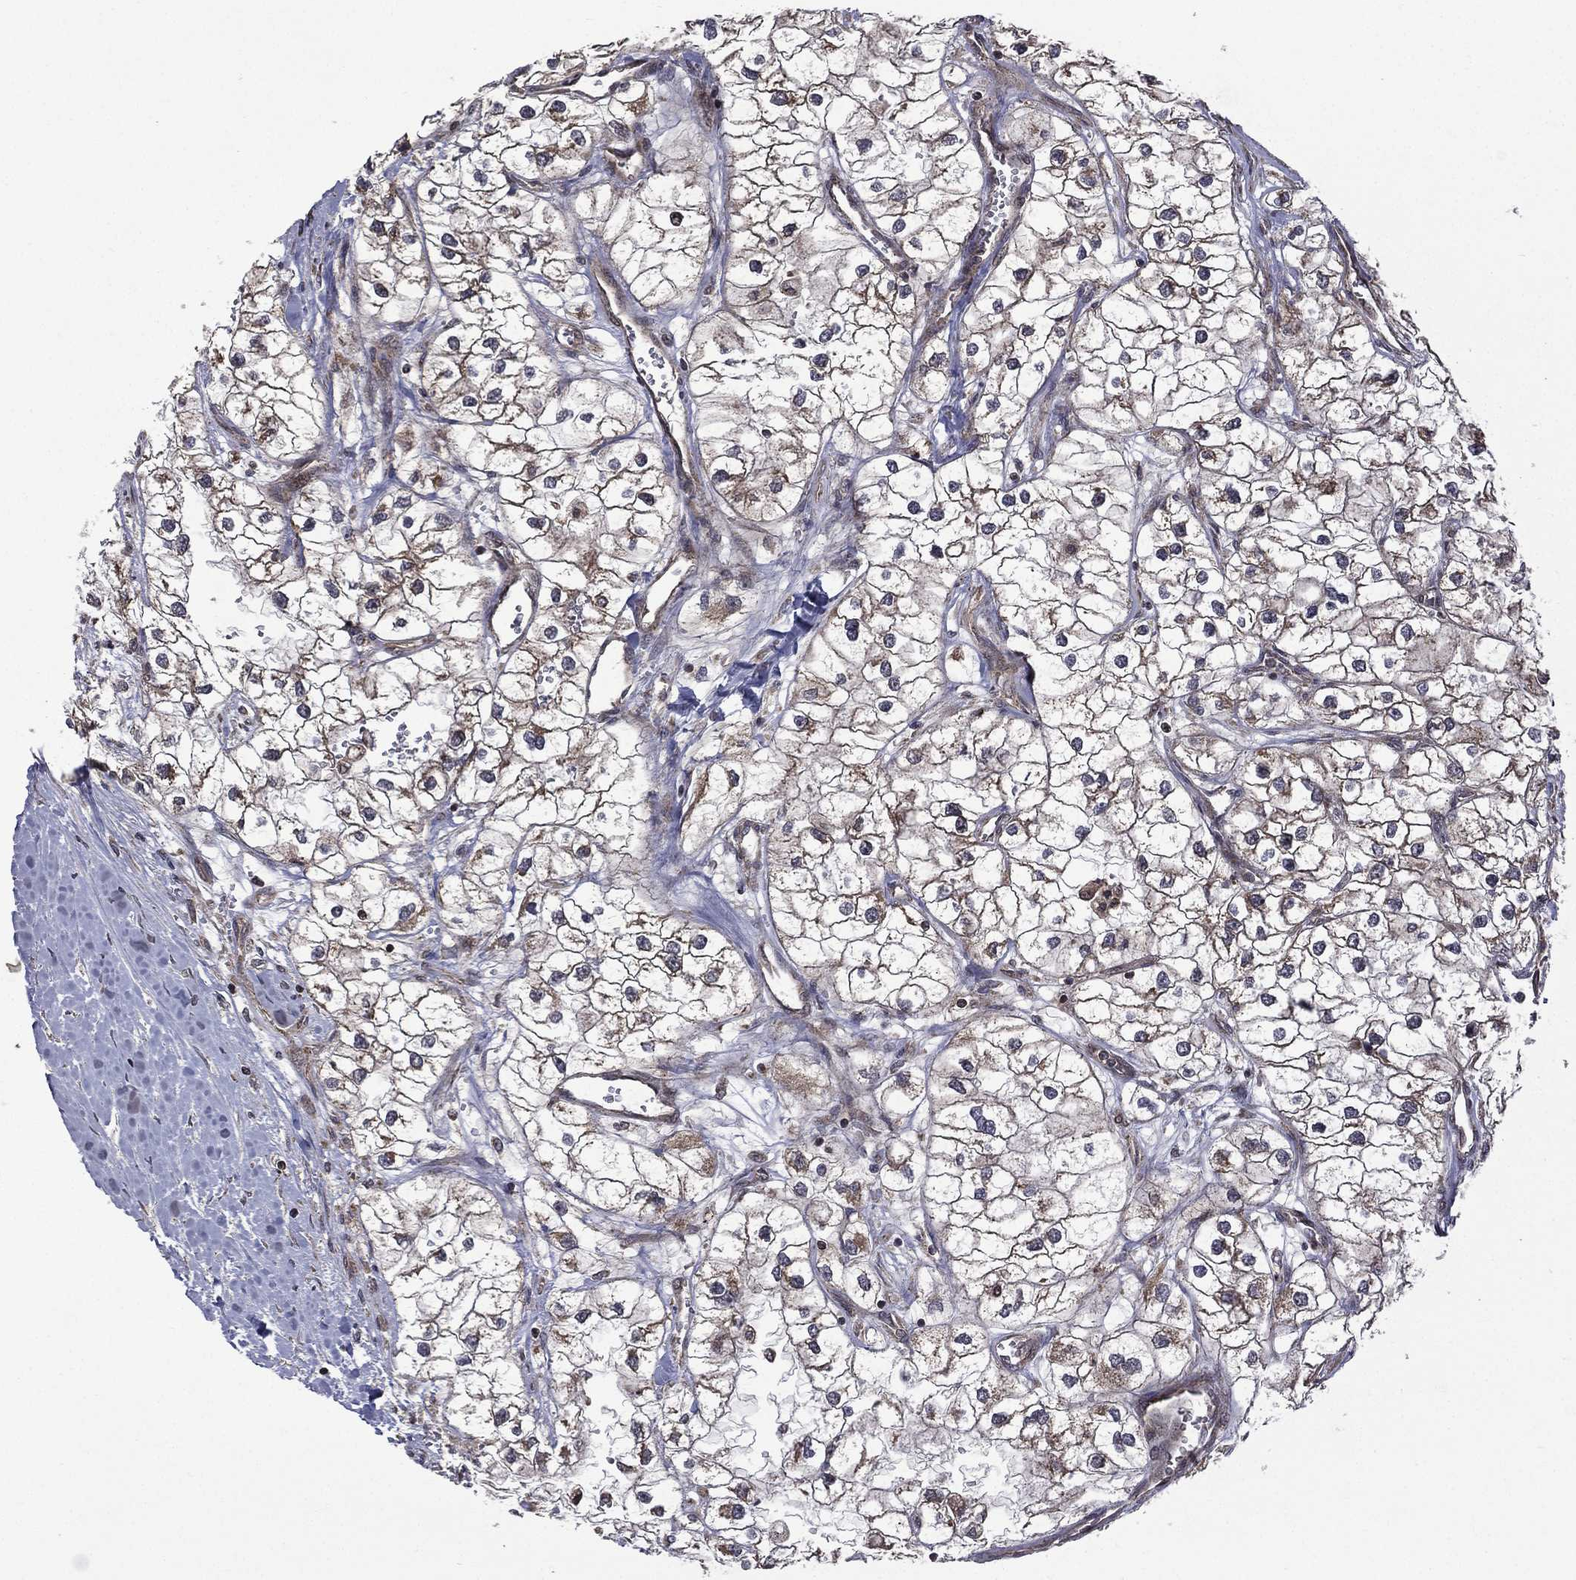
{"staining": {"intensity": "moderate", "quantity": "<25%", "location": "cytoplasmic/membranous"}, "tissue": "renal cancer", "cell_type": "Tumor cells", "image_type": "cancer", "snomed": [{"axis": "morphology", "description": "Adenocarcinoma, NOS"}, {"axis": "topography", "description": "Kidney"}], "caption": "Immunohistochemistry (IHC) (DAB) staining of renal cancer displays moderate cytoplasmic/membranous protein expression in about <25% of tumor cells.", "gene": "GIMAP6", "patient": {"sex": "male", "age": 59}}